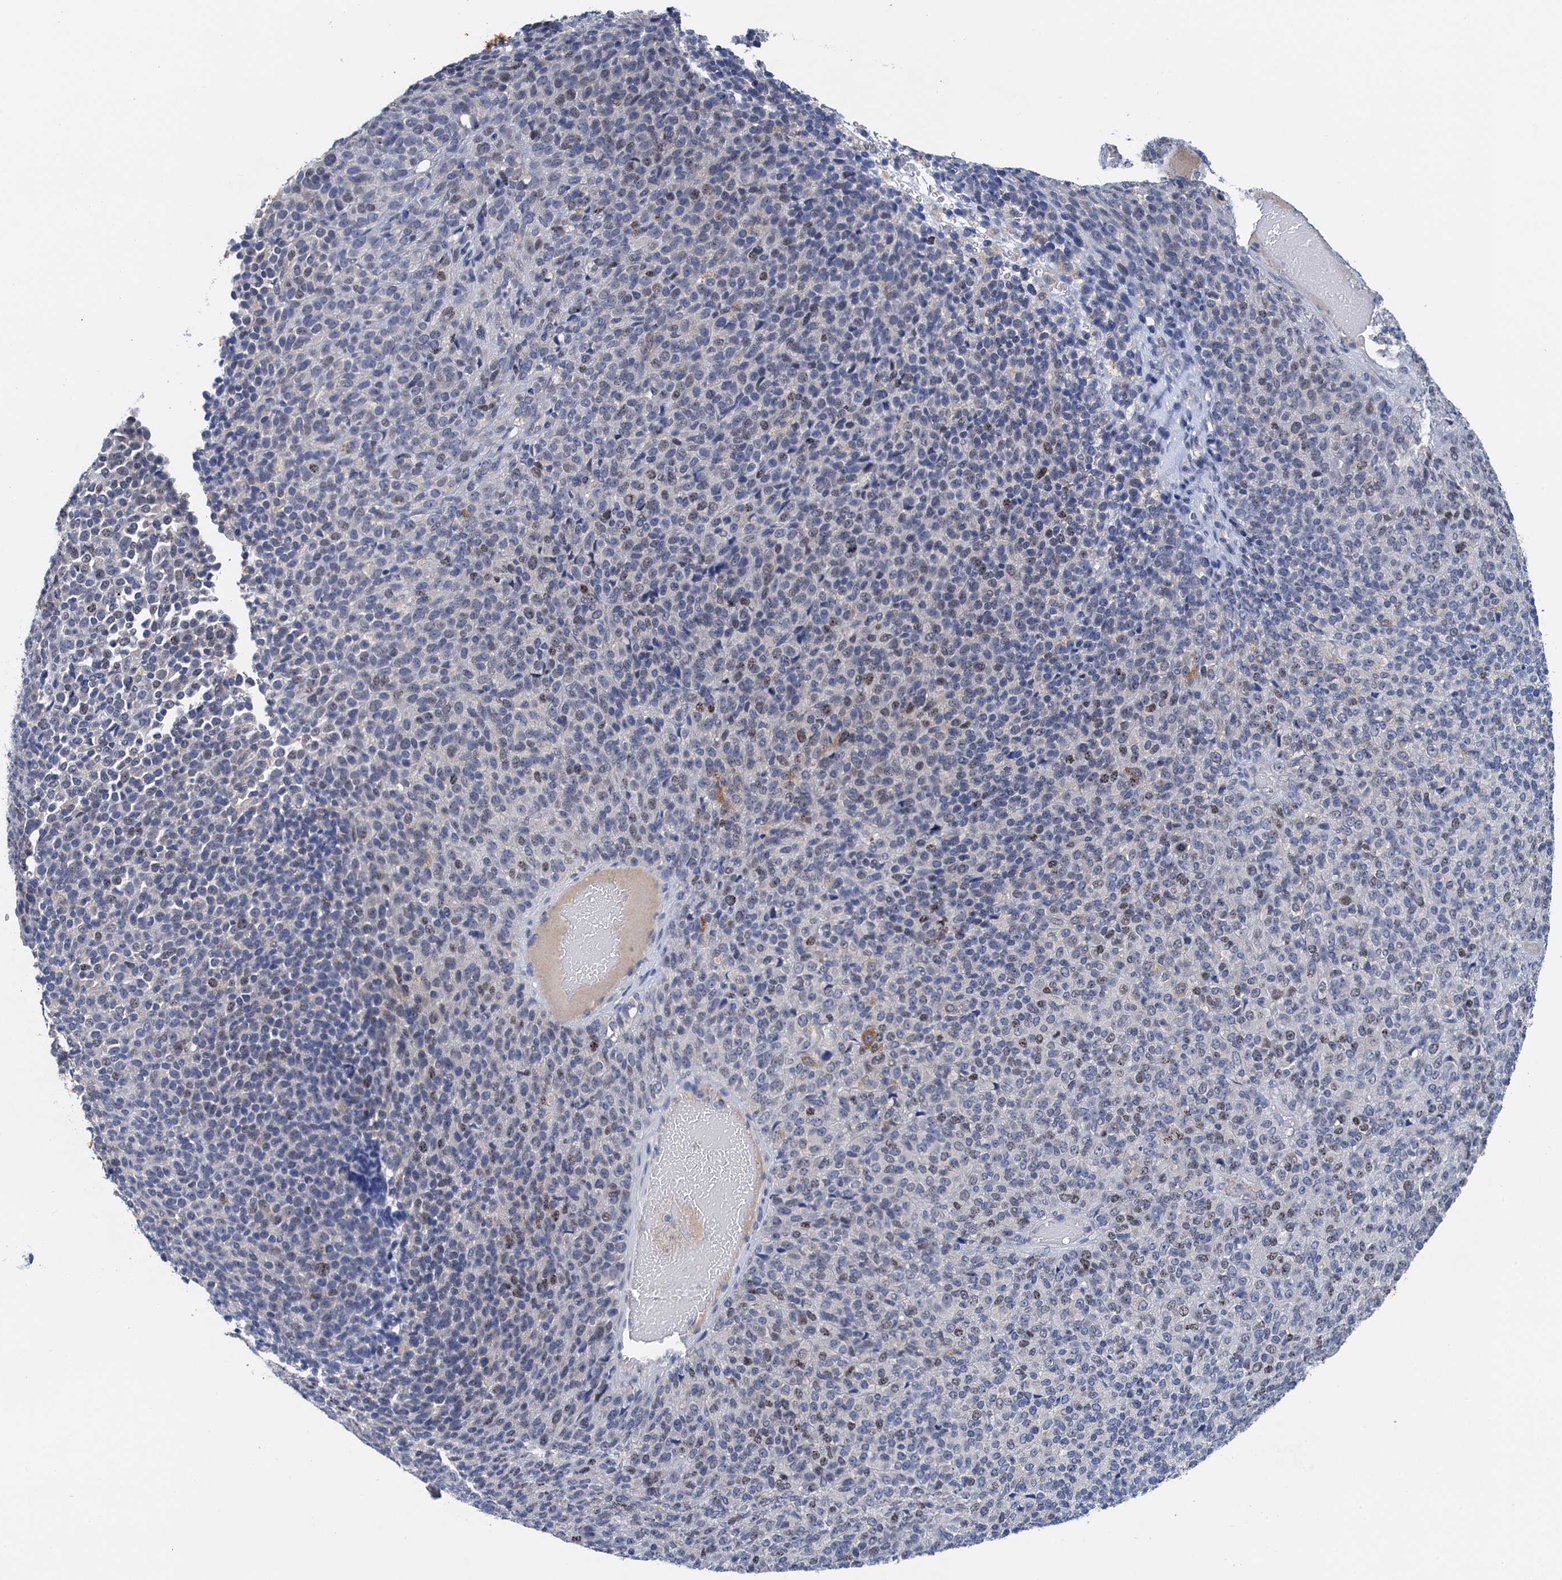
{"staining": {"intensity": "weak", "quantity": "<25%", "location": "nuclear"}, "tissue": "melanoma", "cell_type": "Tumor cells", "image_type": "cancer", "snomed": [{"axis": "morphology", "description": "Malignant melanoma, Metastatic site"}, {"axis": "topography", "description": "Brain"}], "caption": "Immunohistochemistry (IHC) photomicrograph of neoplastic tissue: human melanoma stained with DAB demonstrates no significant protein positivity in tumor cells.", "gene": "TMEM39B", "patient": {"sex": "female", "age": 56}}